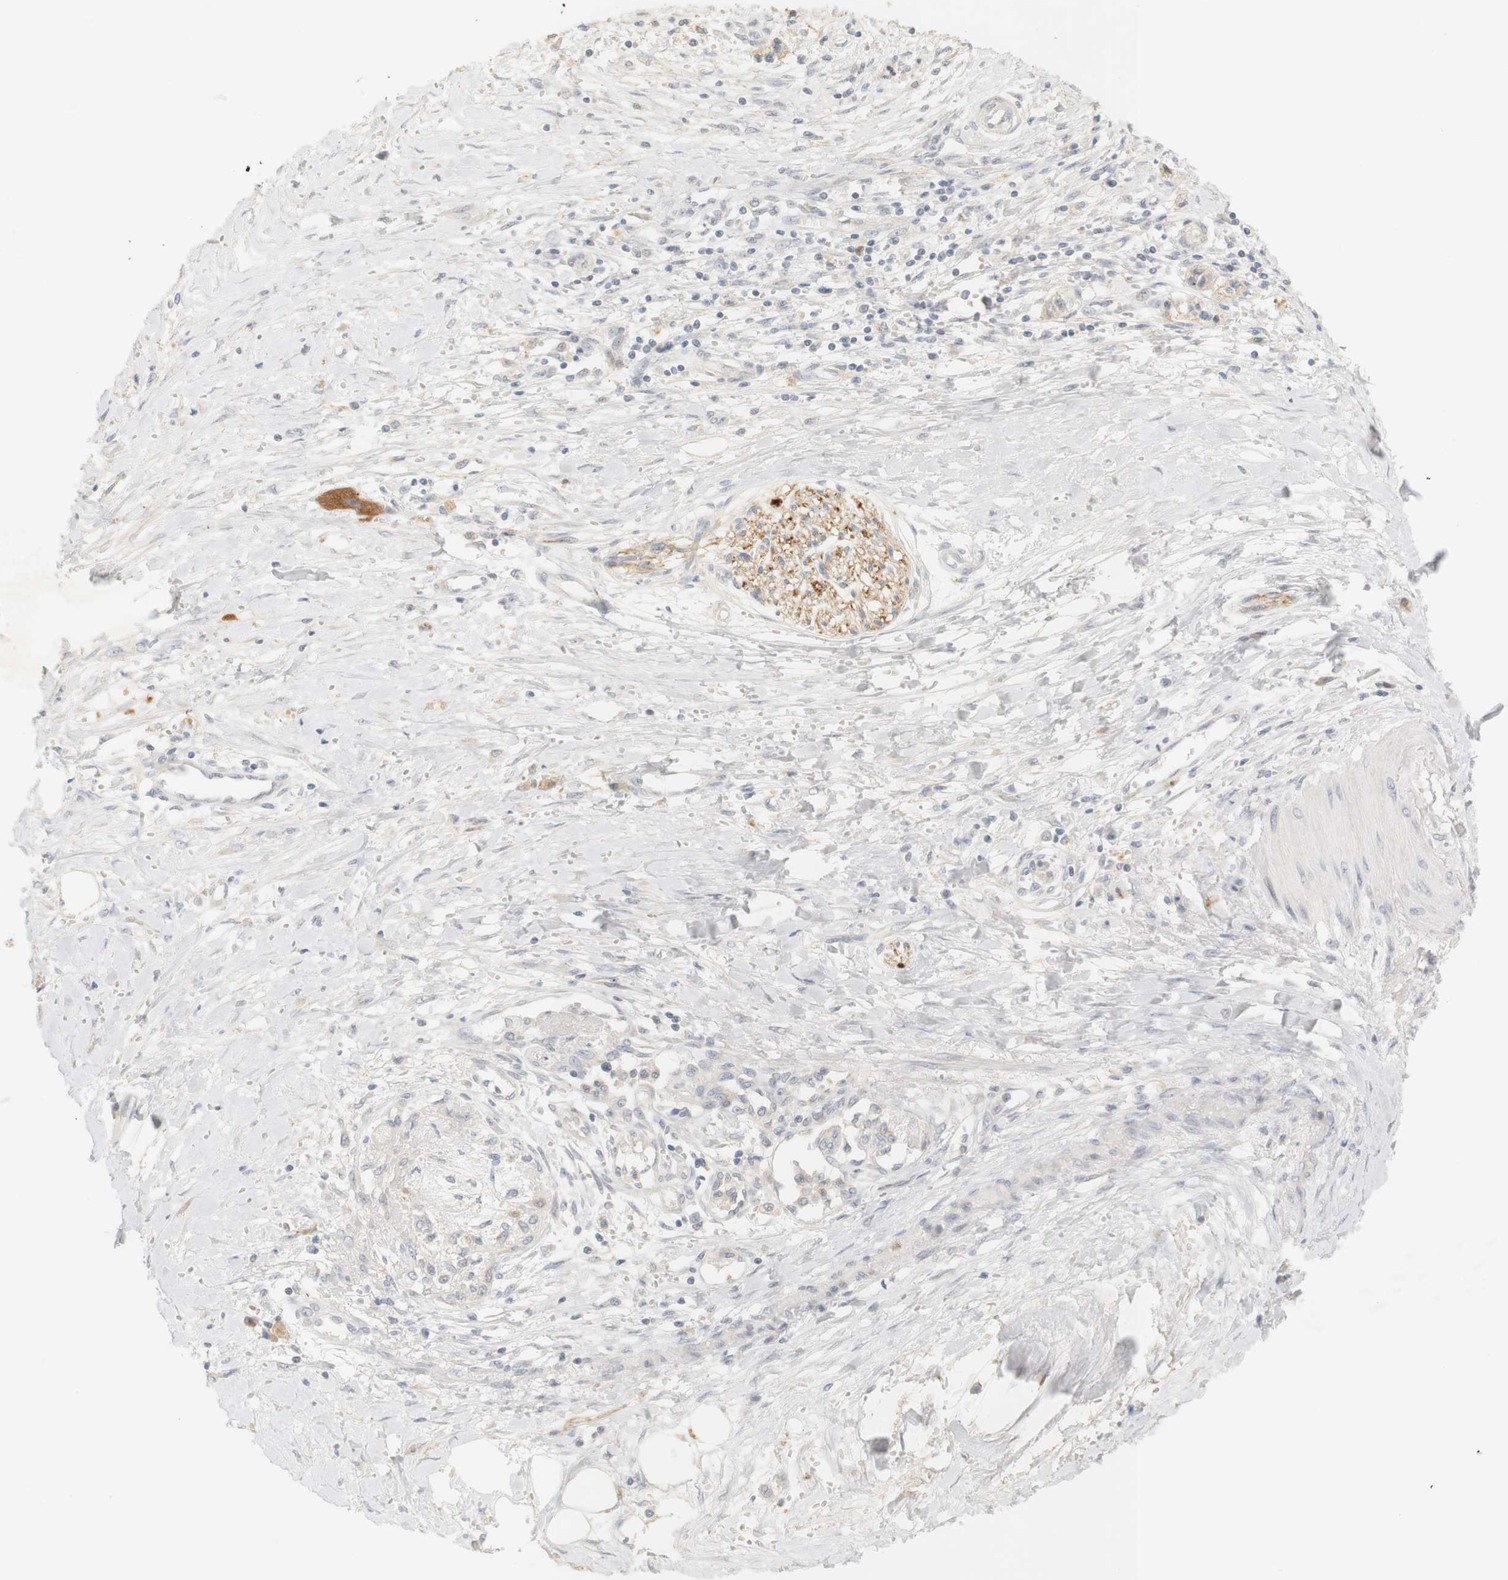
{"staining": {"intensity": "negative", "quantity": "none", "location": "none"}, "tissue": "pancreatic cancer", "cell_type": "Tumor cells", "image_type": "cancer", "snomed": [{"axis": "morphology", "description": "Adenocarcinoma, NOS"}, {"axis": "topography", "description": "Pancreas"}], "caption": "This is an immunohistochemistry micrograph of human pancreatic cancer. There is no expression in tumor cells.", "gene": "RTN3", "patient": {"sex": "male", "age": 56}}